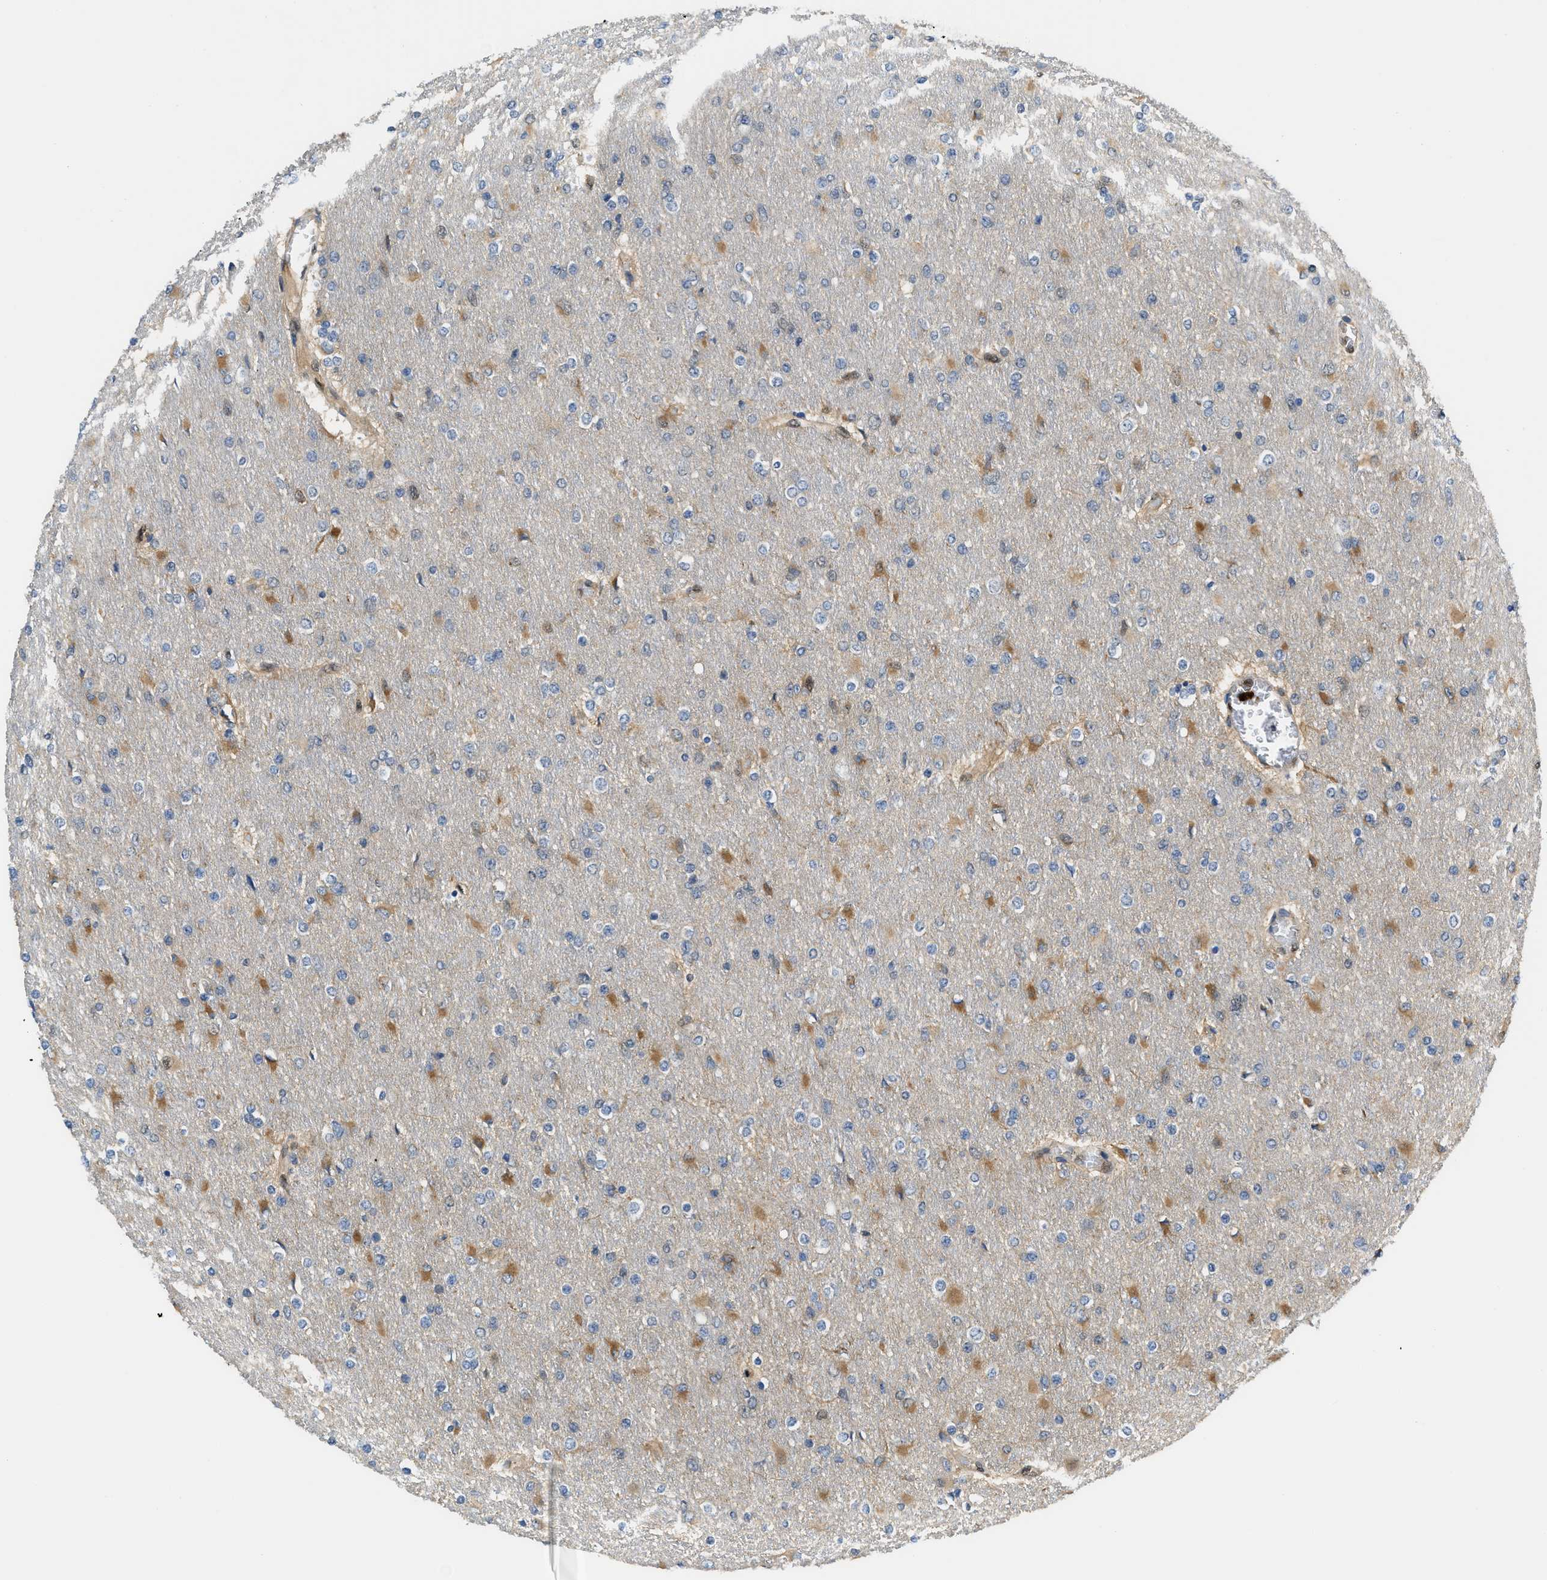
{"staining": {"intensity": "moderate", "quantity": "25%-75%", "location": "cytoplasmic/membranous"}, "tissue": "glioma", "cell_type": "Tumor cells", "image_type": "cancer", "snomed": [{"axis": "morphology", "description": "Glioma, malignant, High grade"}, {"axis": "topography", "description": "Cerebral cortex"}], "caption": "This image reveals immunohistochemistry staining of human glioma, with medium moderate cytoplasmic/membranous staining in approximately 25%-75% of tumor cells.", "gene": "LTA4H", "patient": {"sex": "female", "age": 36}}